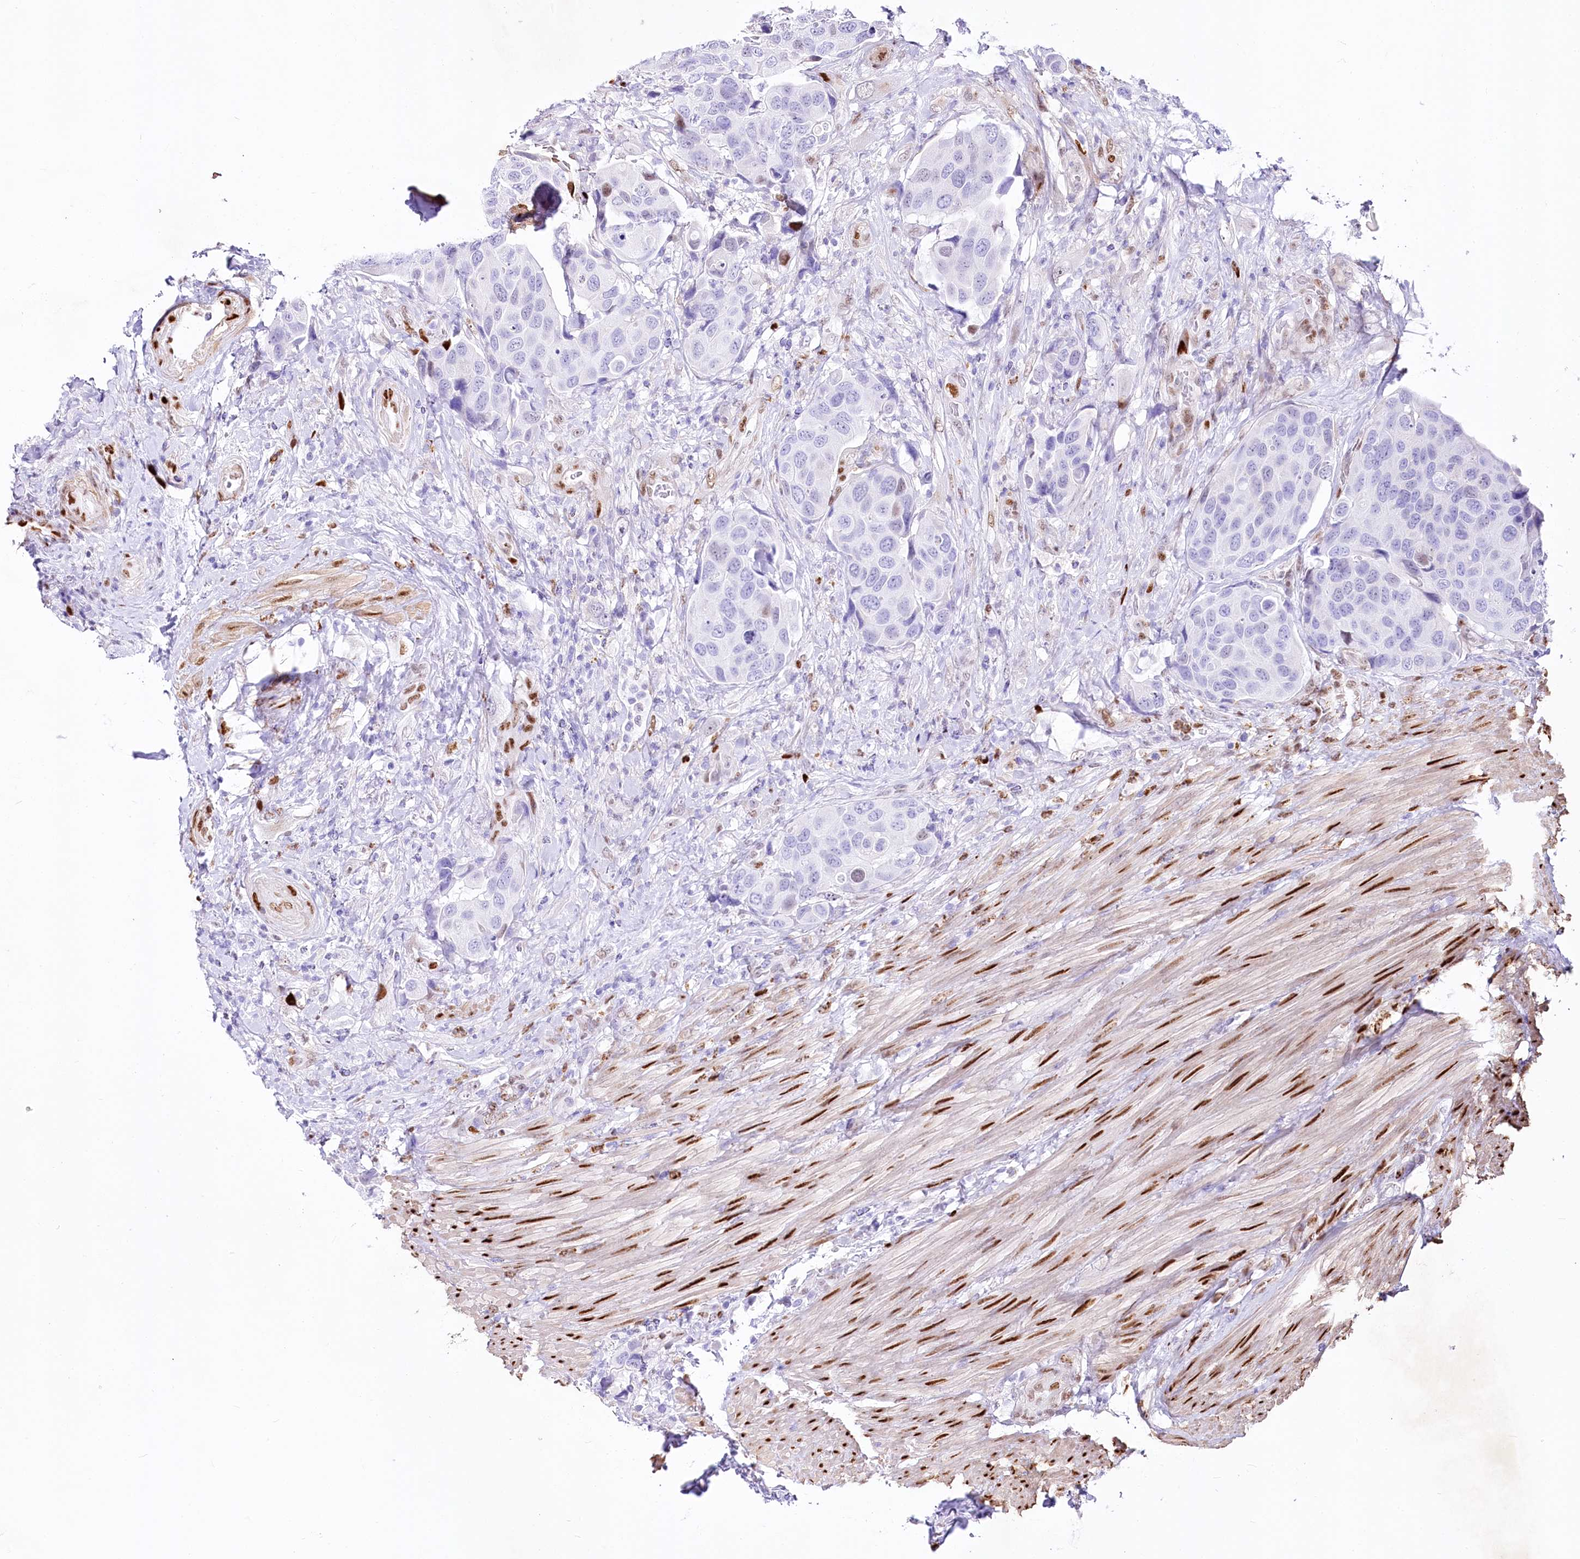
{"staining": {"intensity": "negative", "quantity": "none", "location": "none"}, "tissue": "urothelial cancer", "cell_type": "Tumor cells", "image_type": "cancer", "snomed": [{"axis": "morphology", "description": "Urothelial carcinoma, High grade"}, {"axis": "topography", "description": "Urinary bladder"}], "caption": "Tumor cells are negative for protein expression in human high-grade urothelial carcinoma. Brightfield microscopy of immunohistochemistry (IHC) stained with DAB (brown) and hematoxylin (blue), captured at high magnification.", "gene": "PTMS", "patient": {"sex": "male", "age": 74}}